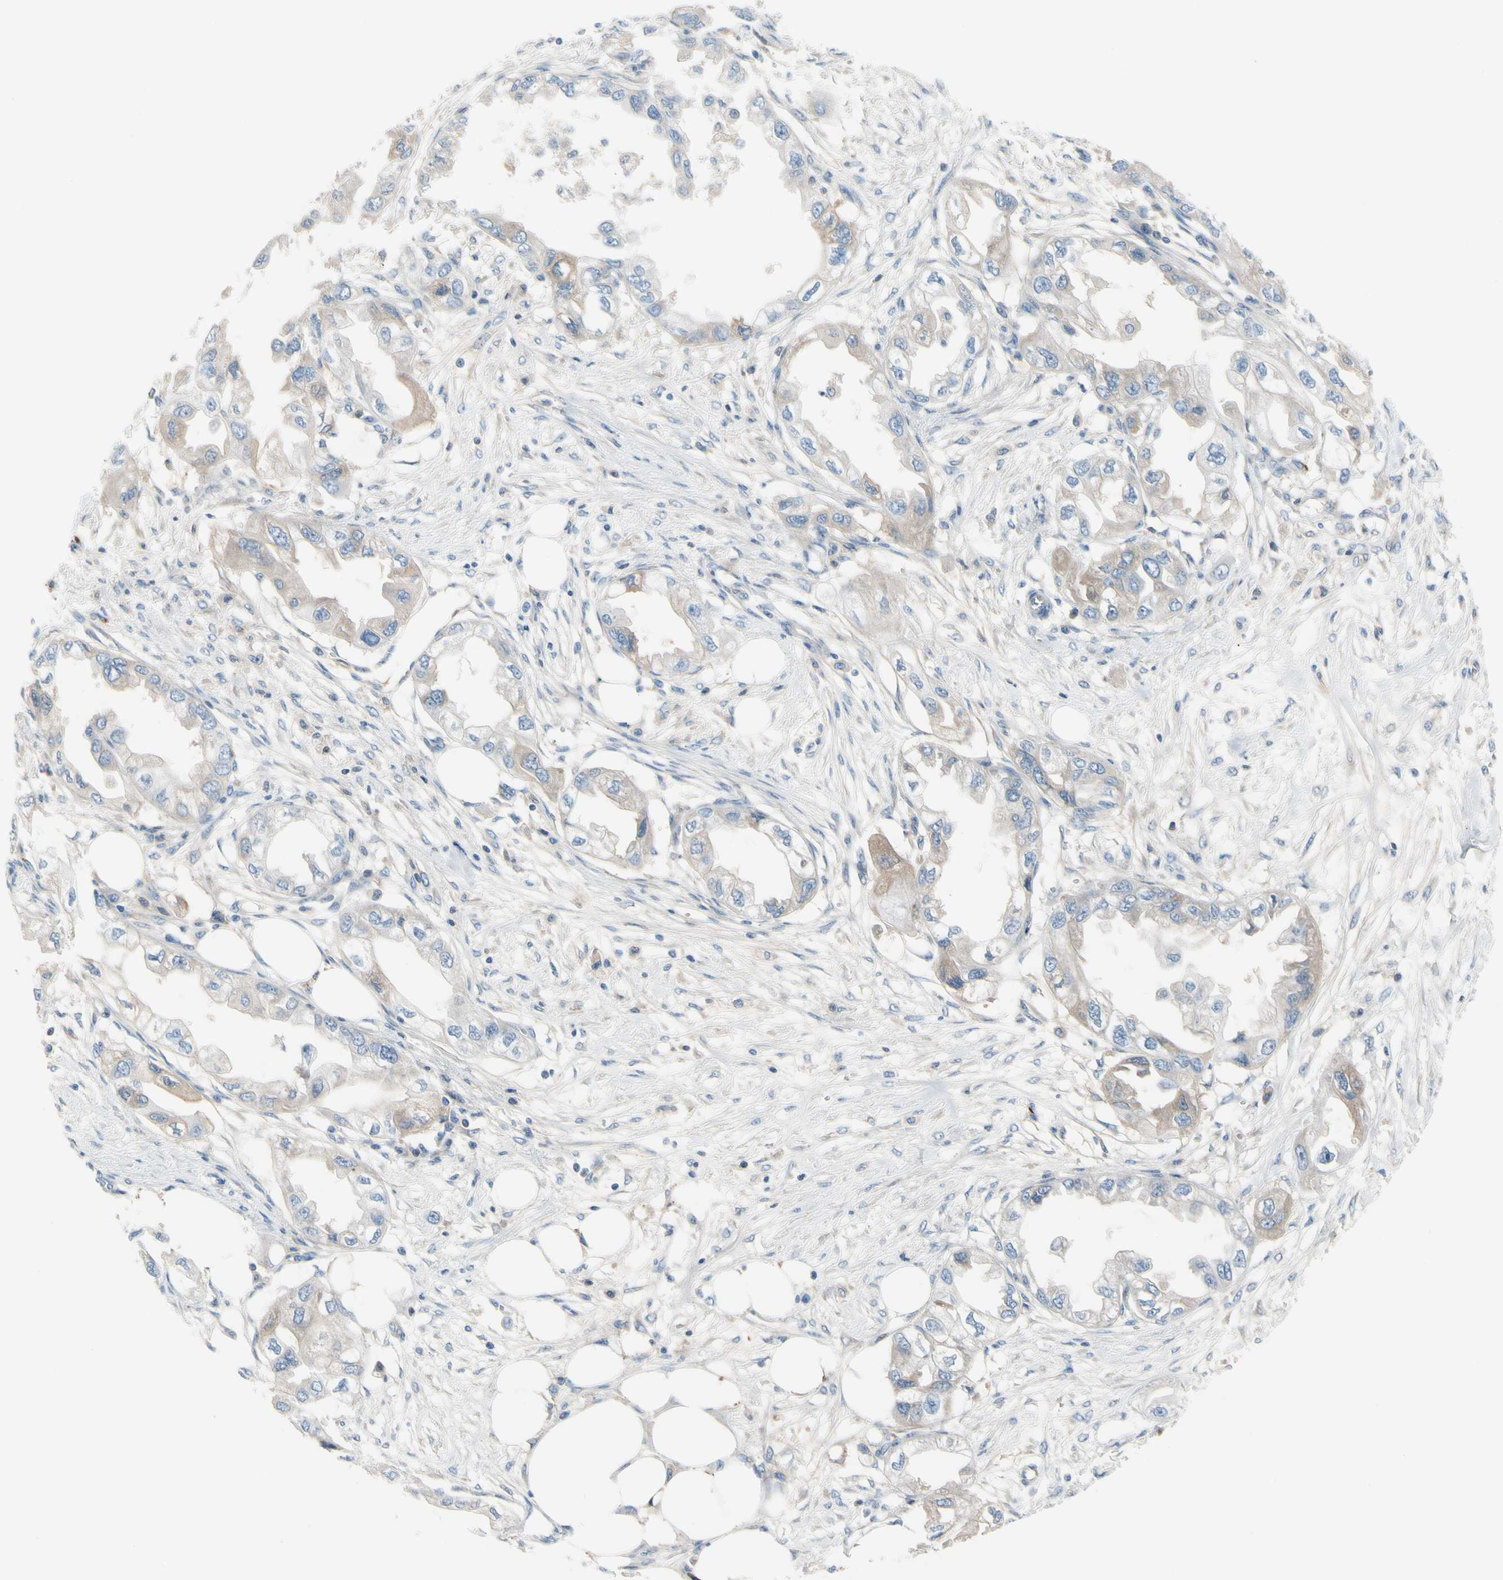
{"staining": {"intensity": "weak", "quantity": "25%-75%", "location": "cytoplasmic/membranous"}, "tissue": "endometrial cancer", "cell_type": "Tumor cells", "image_type": "cancer", "snomed": [{"axis": "morphology", "description": "Adenocarcinoma, NOS"}, {"axis": "topography", "description": "Endometrium"}], "caption": "Immunohistochemistry (IHC) of endometrial adenocarcinoma shows low levels of weak cytoplasmic/membranous staining in about 25%-75% of tumor cells.", "gene": "CNDP1", "patient": {"sex": "female", "age": 67}}